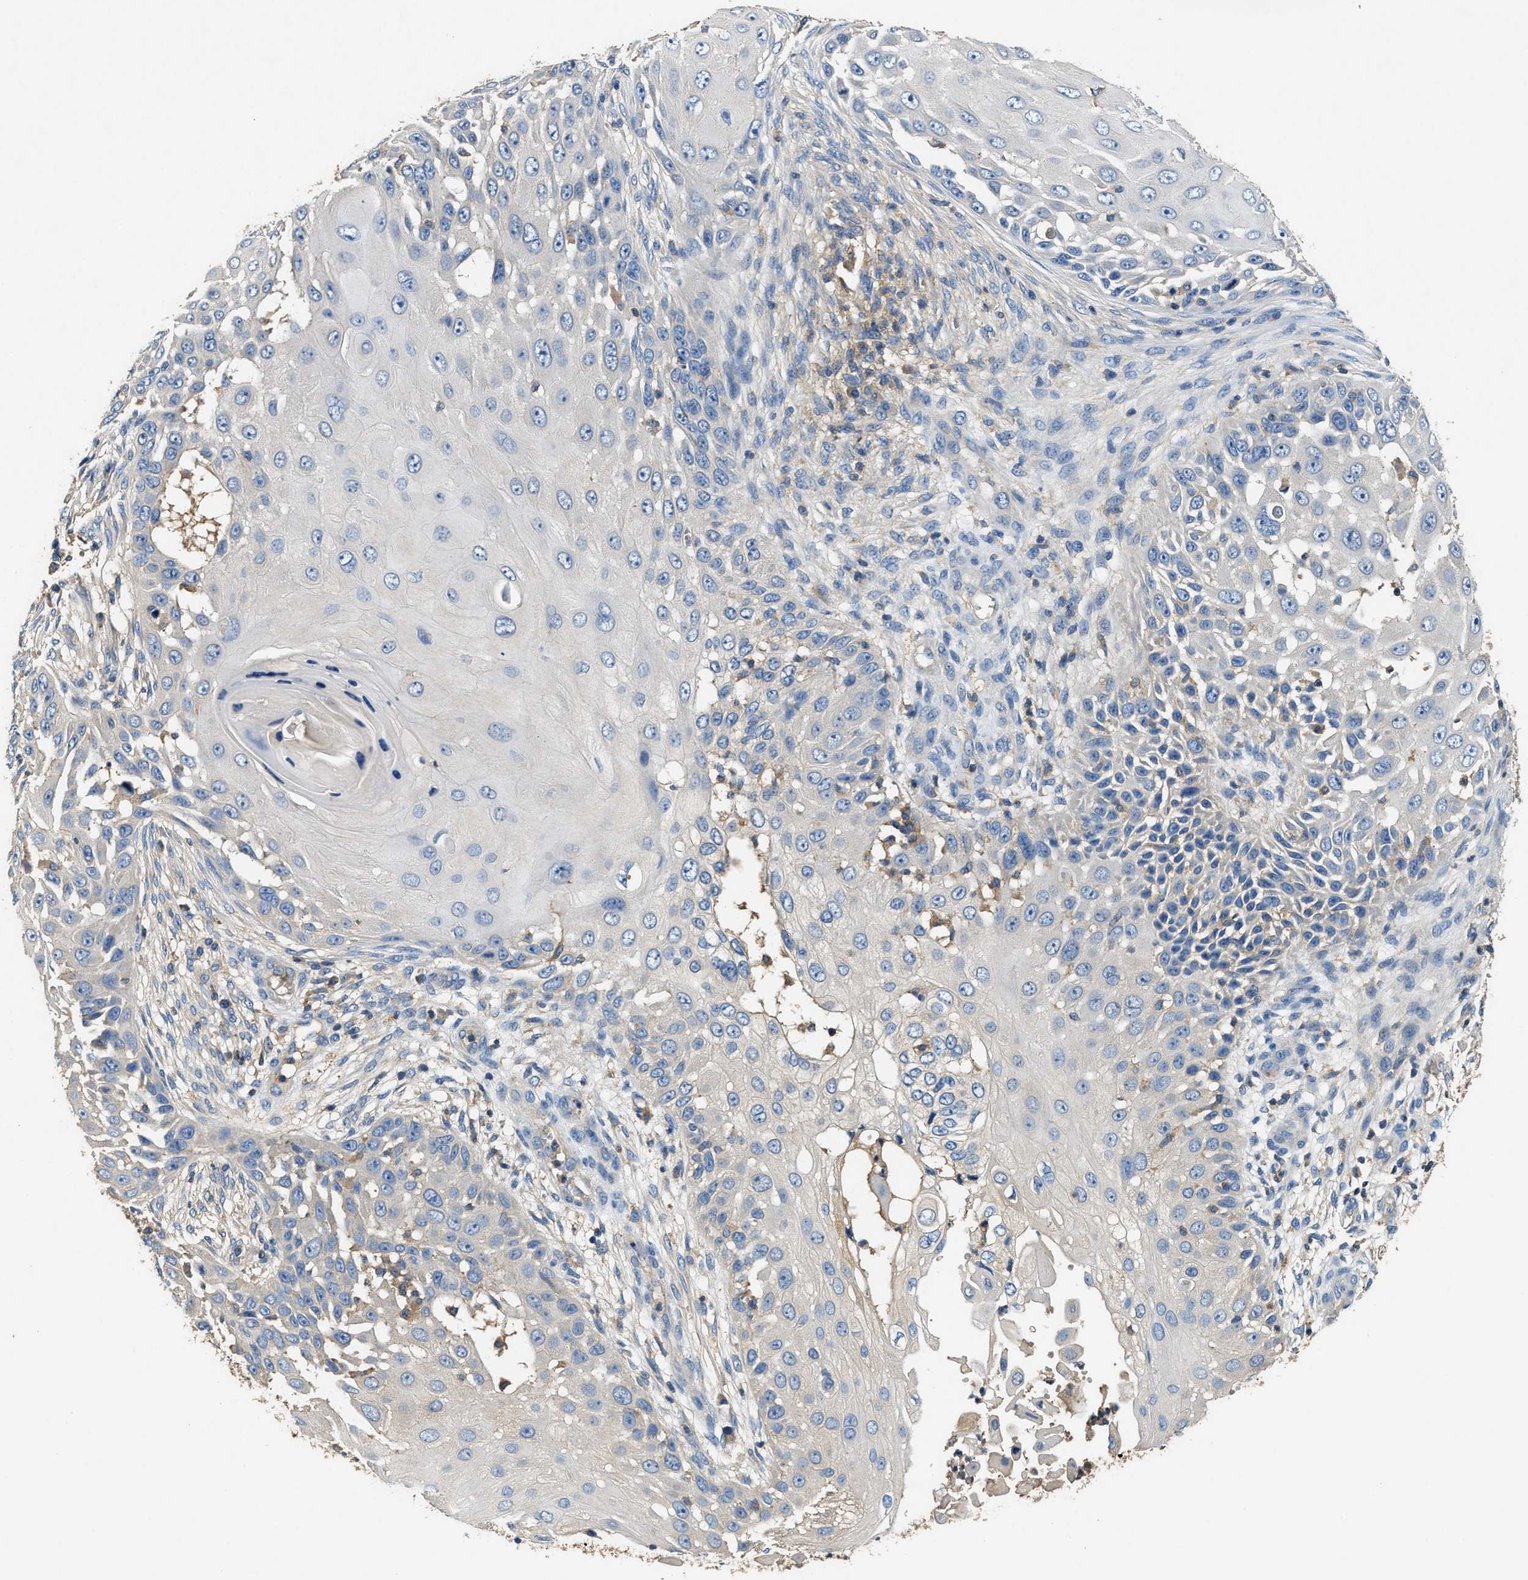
{"staining": {"intensity": "negative", "quantity": "none", "location": "none"}, "tissue": "skin cancer", "cell_type": "Tumor cells", "image_type": "cancer", "snomed": [{"axis": "morphology", "description": "Squamous cell carcinoma, NOS"}, {"axis": "topography", "description": "Skin"}], "caption": "Micrograph shows no protein staining in tumor cells of skin cancer (squamous cell carcinoma) tissue. (Immunohistochemistry (ihc), brightfield microscopy, high magnification).", "gene": "BLOC1S1", "patient": {"sex": "female", "age": 44}}